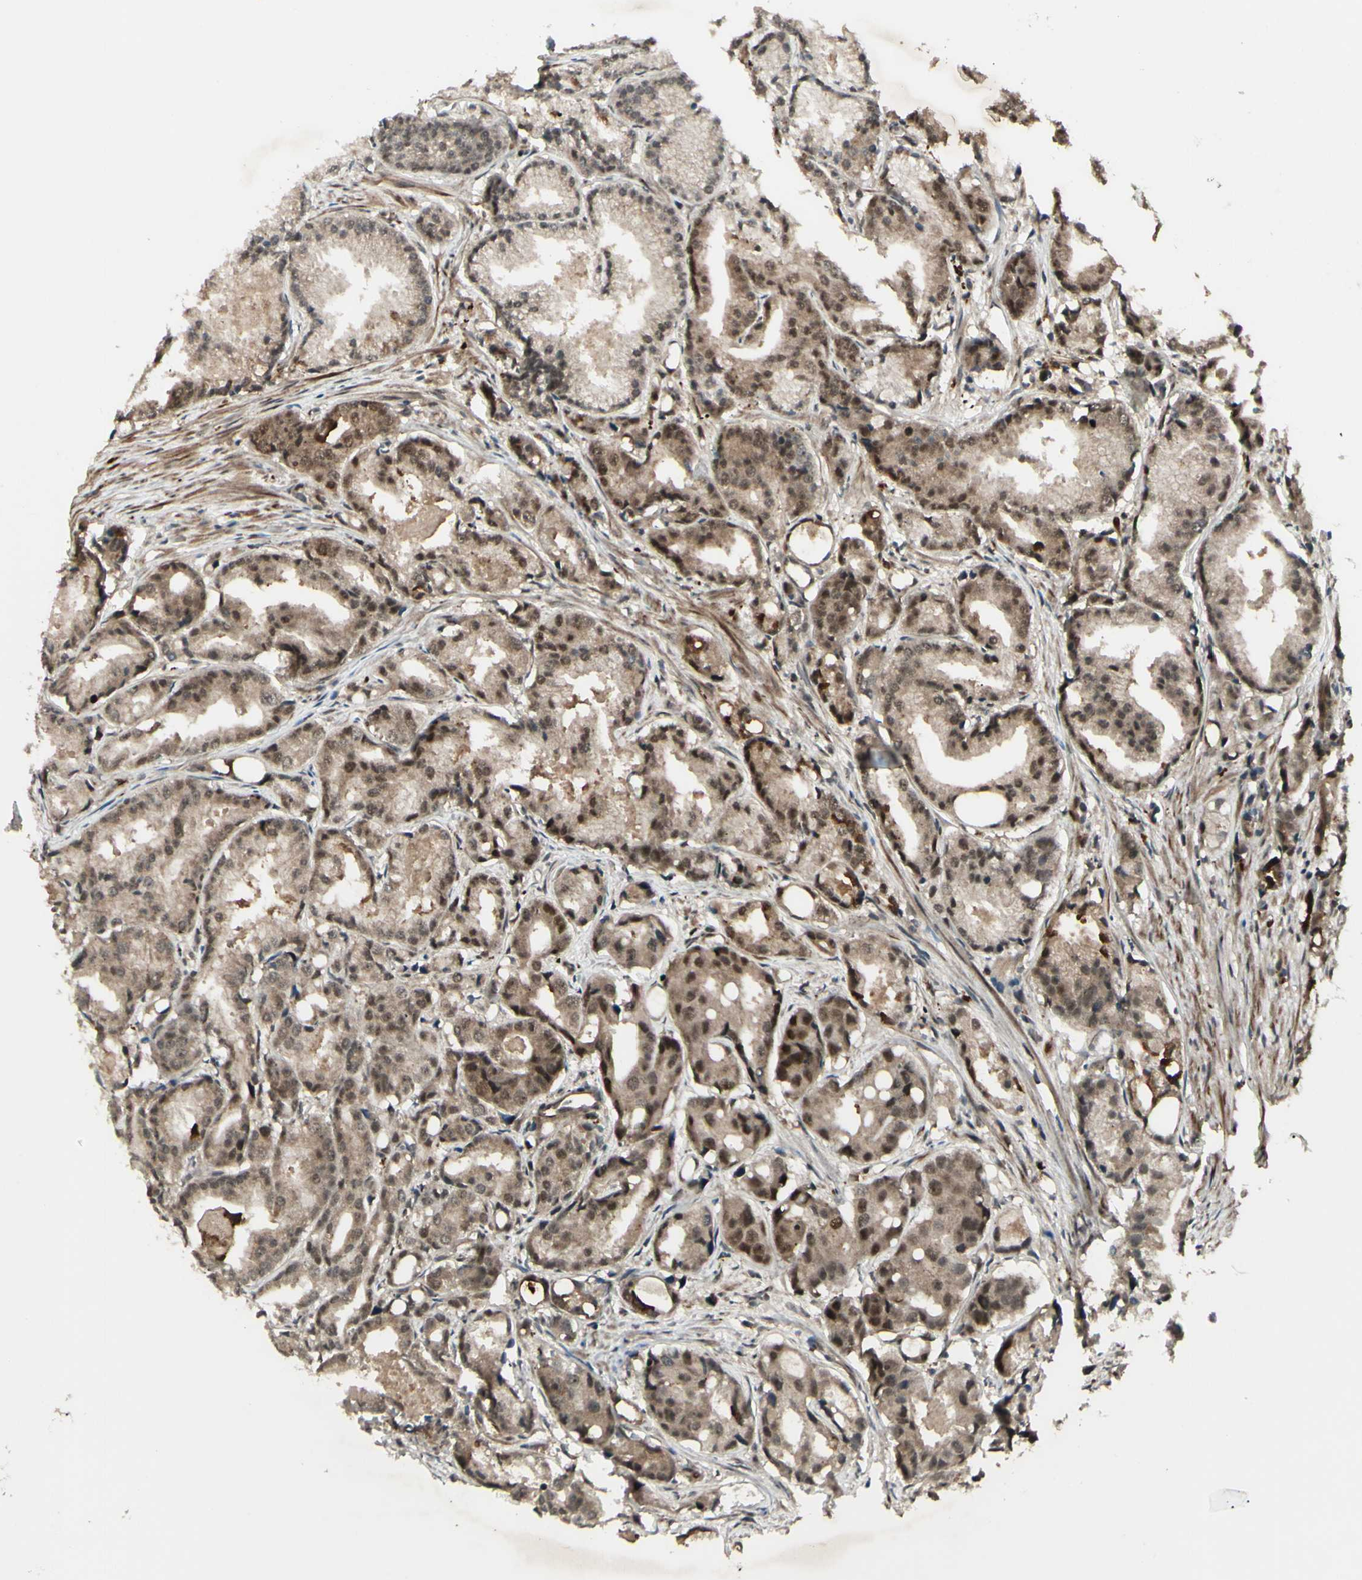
{"staining": {"intensity": "strong", "quantity": ">75%", "location": "cytoplasmic/membranous,nuclear"}, "tissue": "prostate cancer", "cell_type": "Tumor cells", "image_type": "cancer", "snomed": [{"axis": "morphology", "description": "Adenocarcinoma, Low grade"}, {"axis": "topography", "description": "Prostate"}], "caption": "Brown immunohistochemical staining in human prostate low-grade adenocarcinoma reveals strong cytoplasmic/membranous and nuclear expression in approximately >75% of tumor cells.", "gene": "MLF2", "patient": {"sex": "male", "age": 72}}